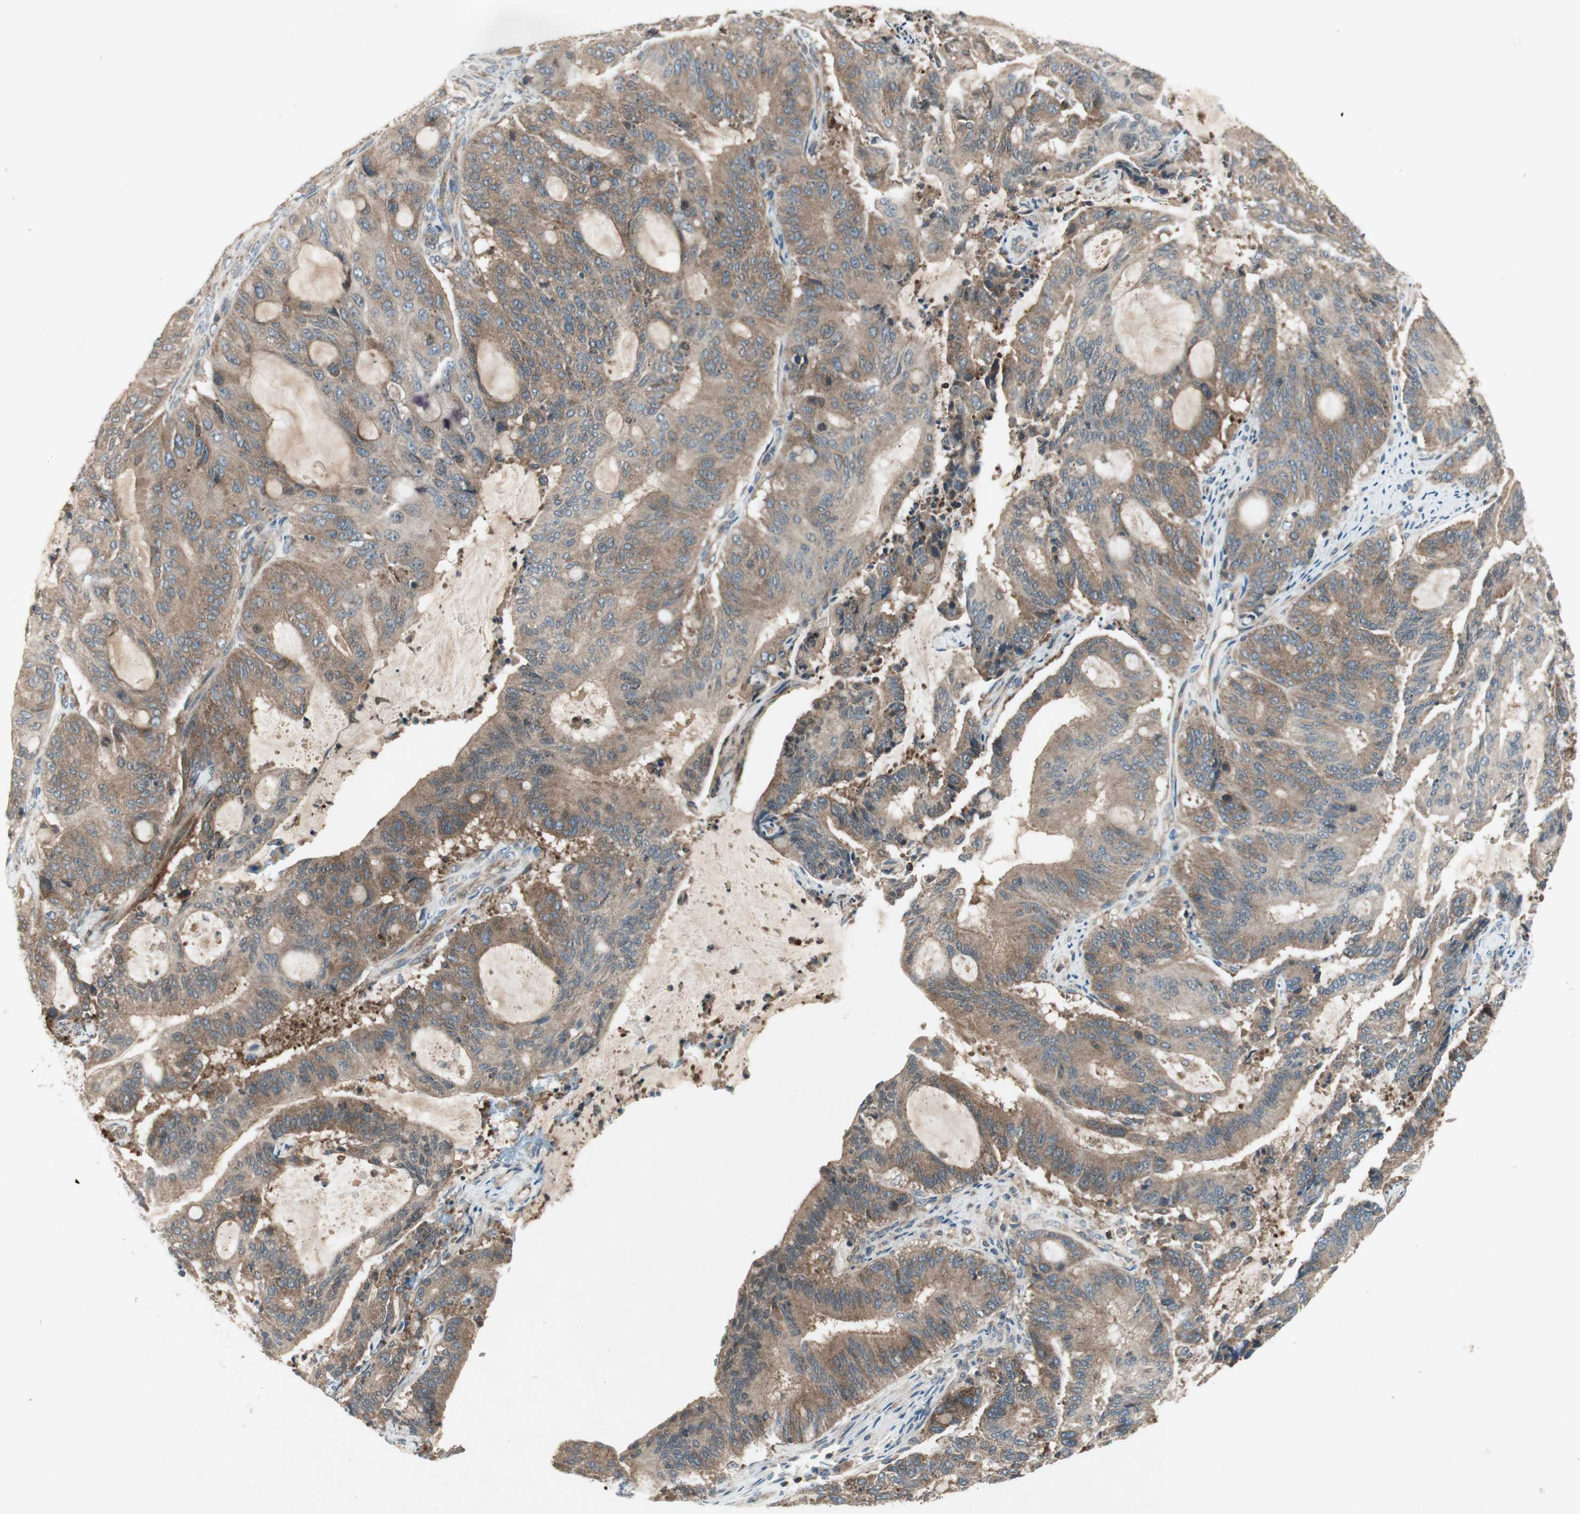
{"staining": {"intensity": "moderate", "quantity": ">75%", "location": "cytoplasmic/membranous"}, "tissue": "liver cancer", "cell_type": "Tumor cells", "image_type": "cancer", "snomed": [{"axis": "morphology", "description": "Cholangiocarcinoma"}, {"axis": "topography", "description": "Liver"}], "caption": "Moderate cytoplasmic/membranous protein expression is identified in about >75% of tumor cells in liver cancer (cholangiocarcinoma).", "gene": "CHADL", "patient": {"sex": "female", "age": 73}}